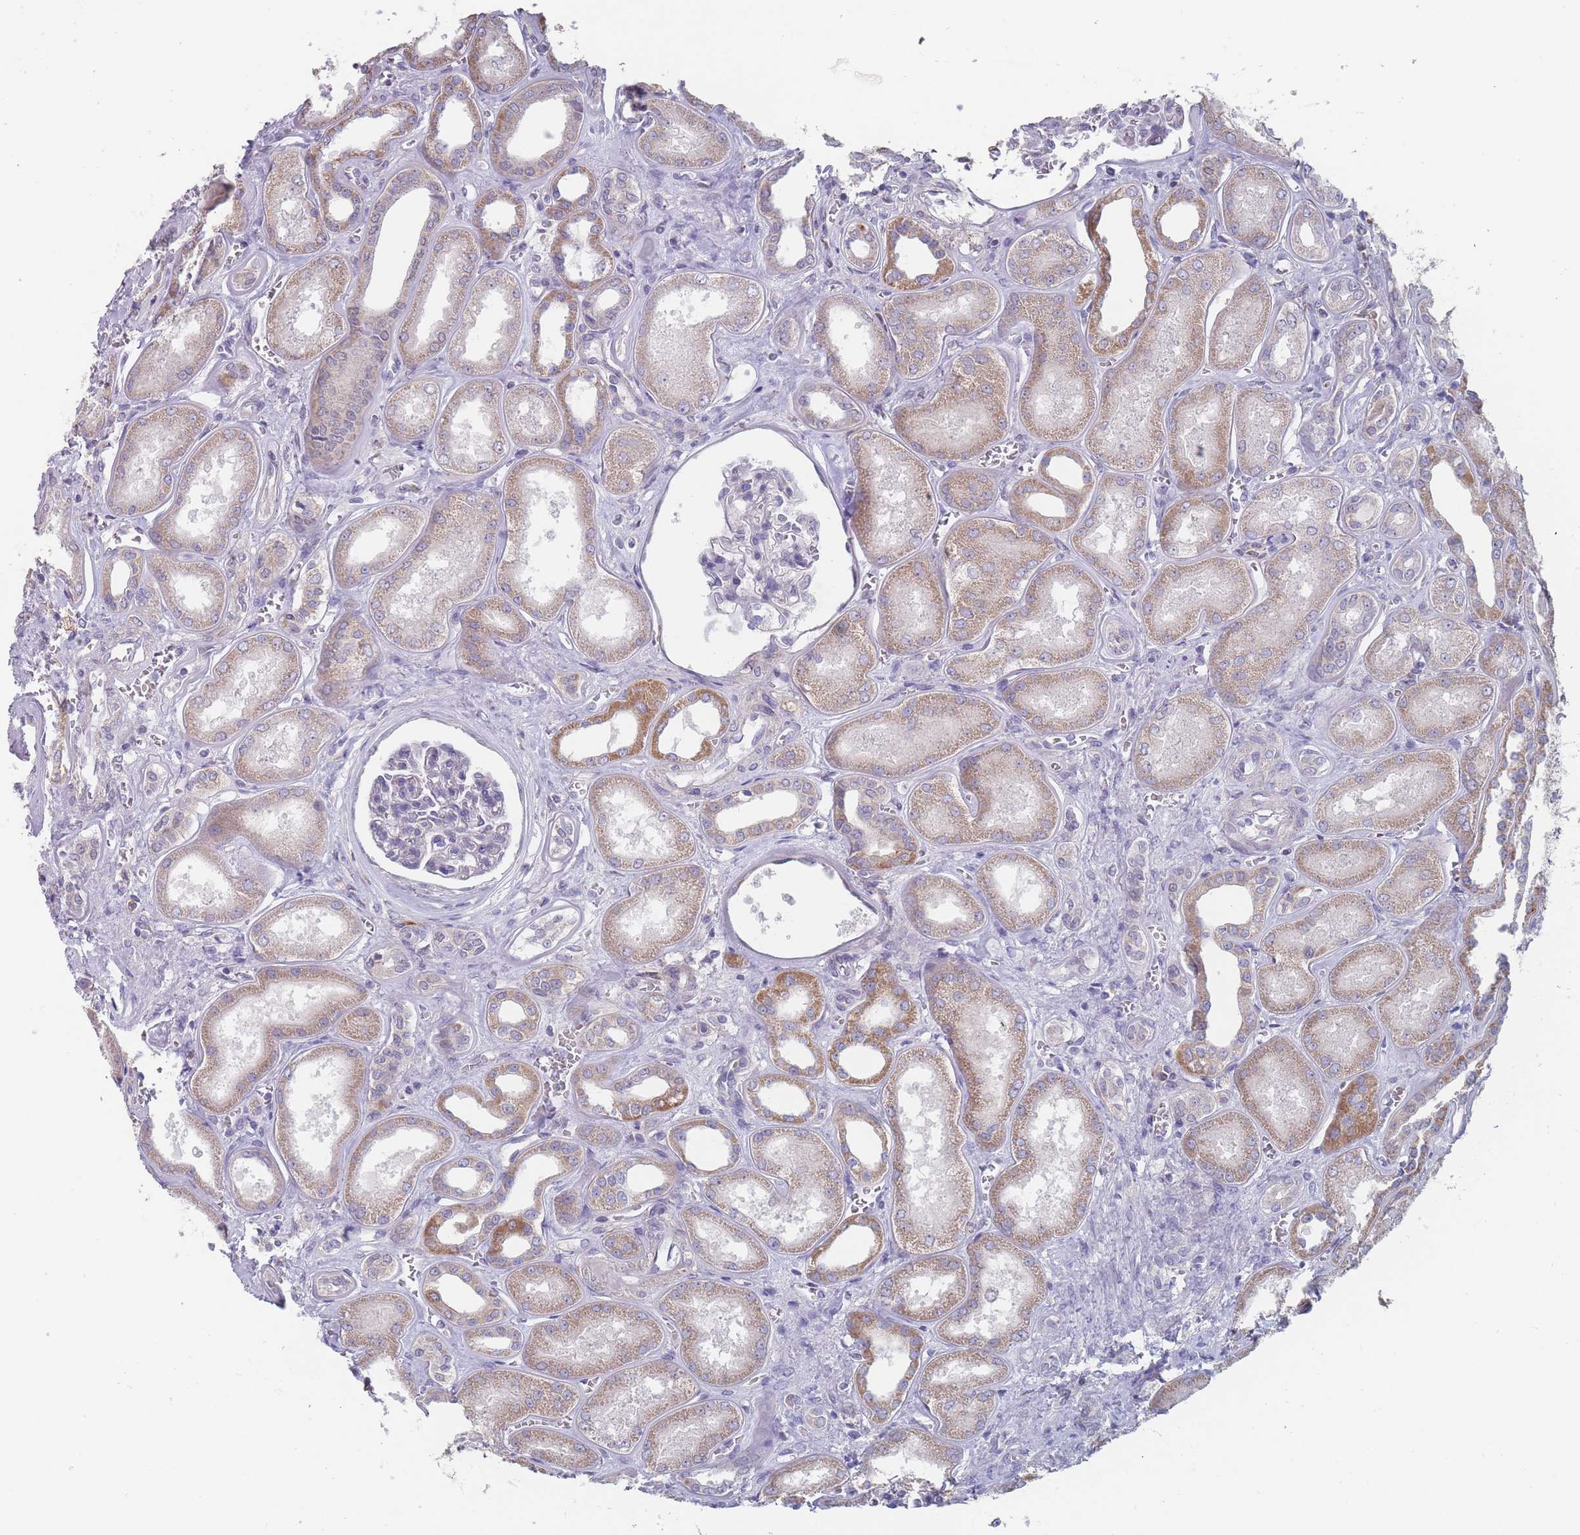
{"staining": {"intensity": "negative", "quantity": "none", "location": "none"}, "tissue": "kidney", "cell_type": "Cells in glomeruli", "image_type": "normal", "snomed": [{"axis": "morphology", "description": "Normal tissue, NOS"}, {"axis": "morphology", "description": "Adenocarcinoma, NOS"}, {"axis": "topography", "description": "Kidney"}], "caption": "Cells in glomeruli are negative for protein expression in unremarkable human kidney.", "gene": "PEX7", "patient": {"sex": "female", "age": 68}}